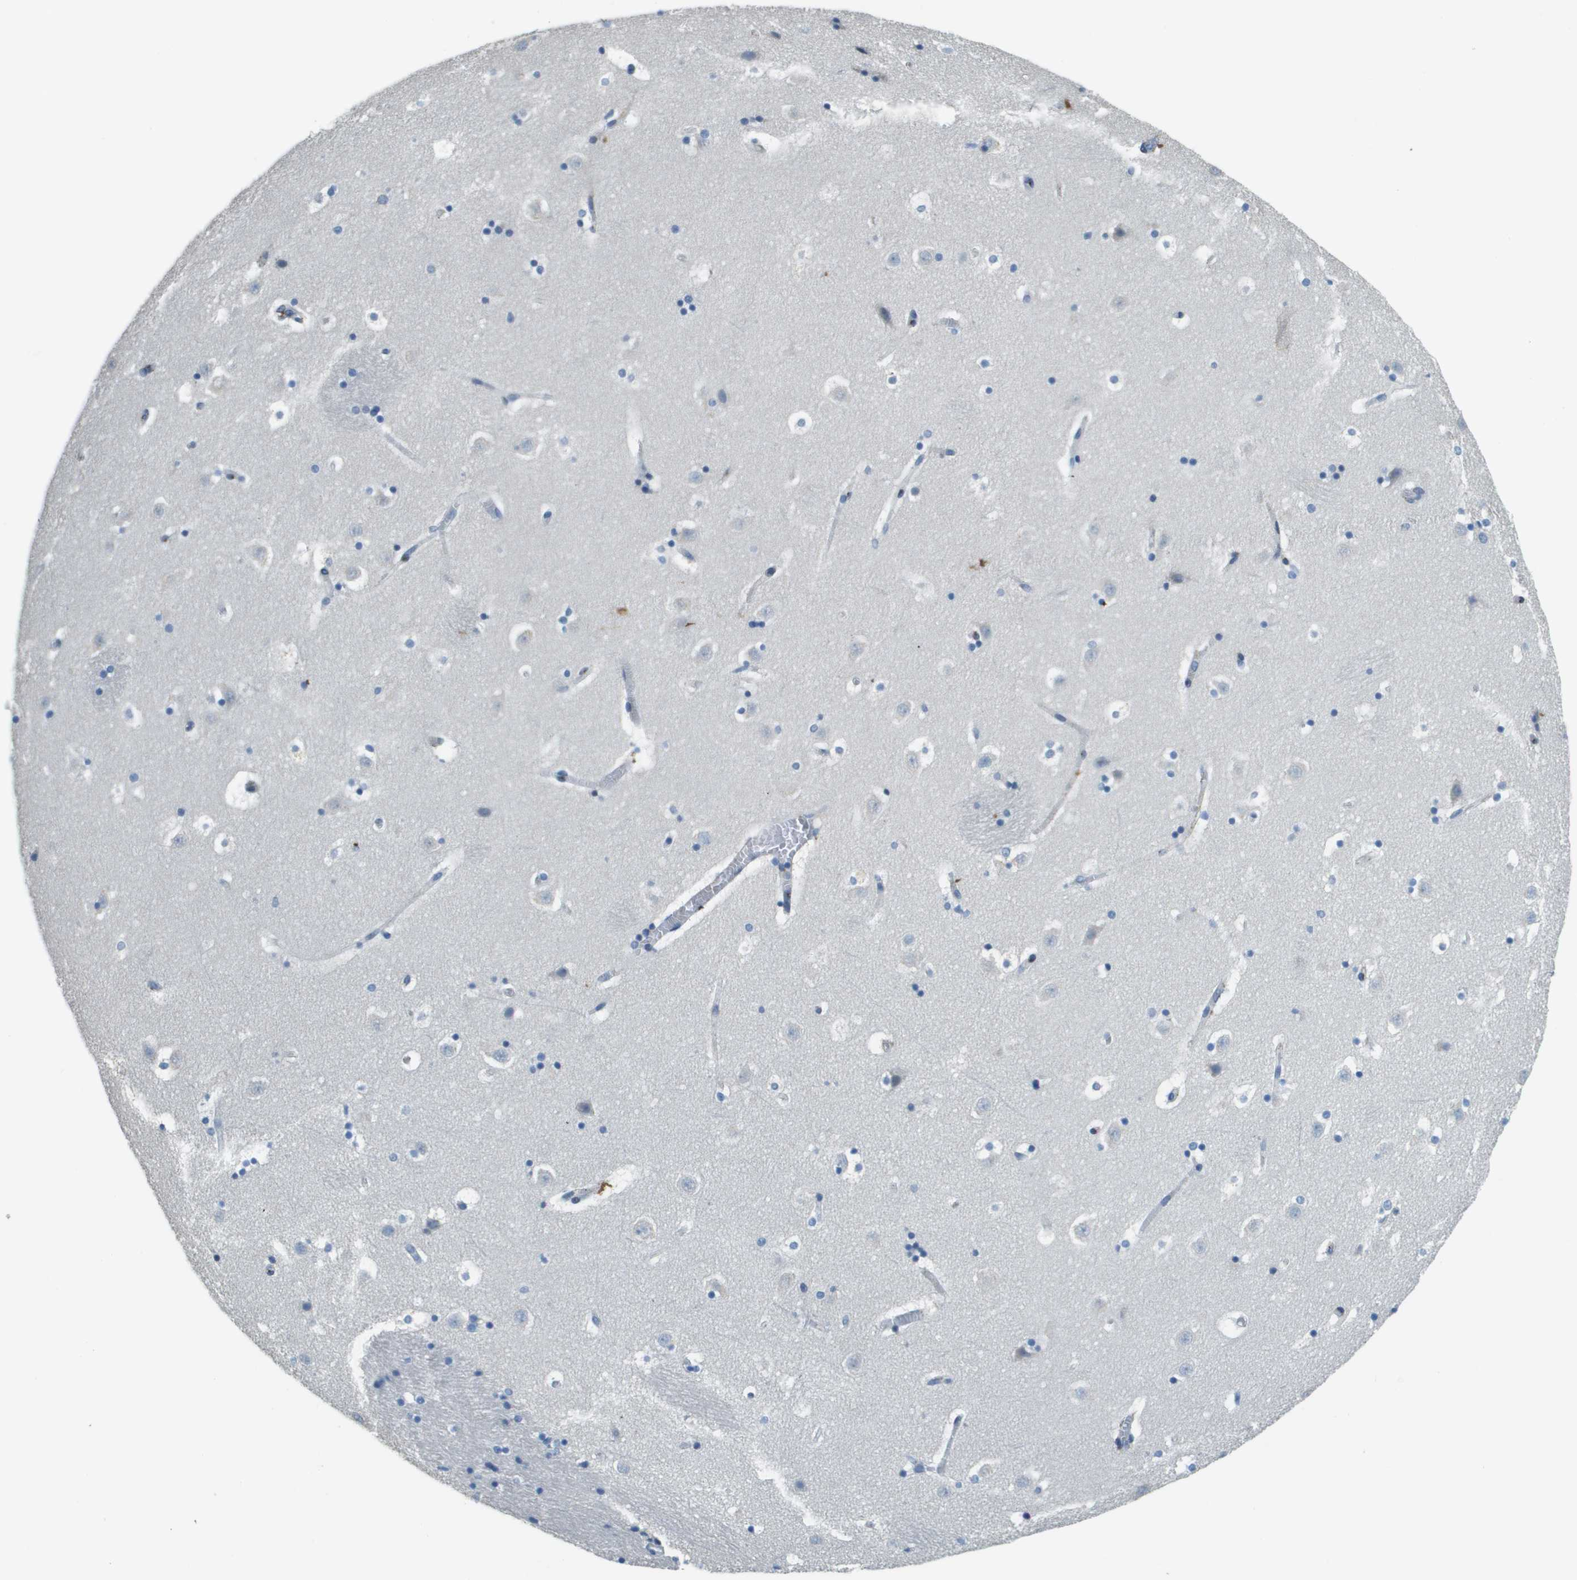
{"staining": {"intensity": "negative", "quantity": "none", "location": "none"}, "tissue": "caudate", "cell_type": "Glial cells", "image_type": "normal", "snomed": [{"axis": "morphology", "description": "Normal tissue, NOS"}, {"axis": "topography", "description": "Lateral ventricle wall"}], "caption": "Protein analysis of benign caudate exhibits no significant positivity in glial cells. The staining is performed using DAB (3,3'-diaminobenzidine) brown chromogen with nuclei counter-stained in using hematoxylin.", "gene": "DCN", "patient": {"sex": "male", "age": 45}}